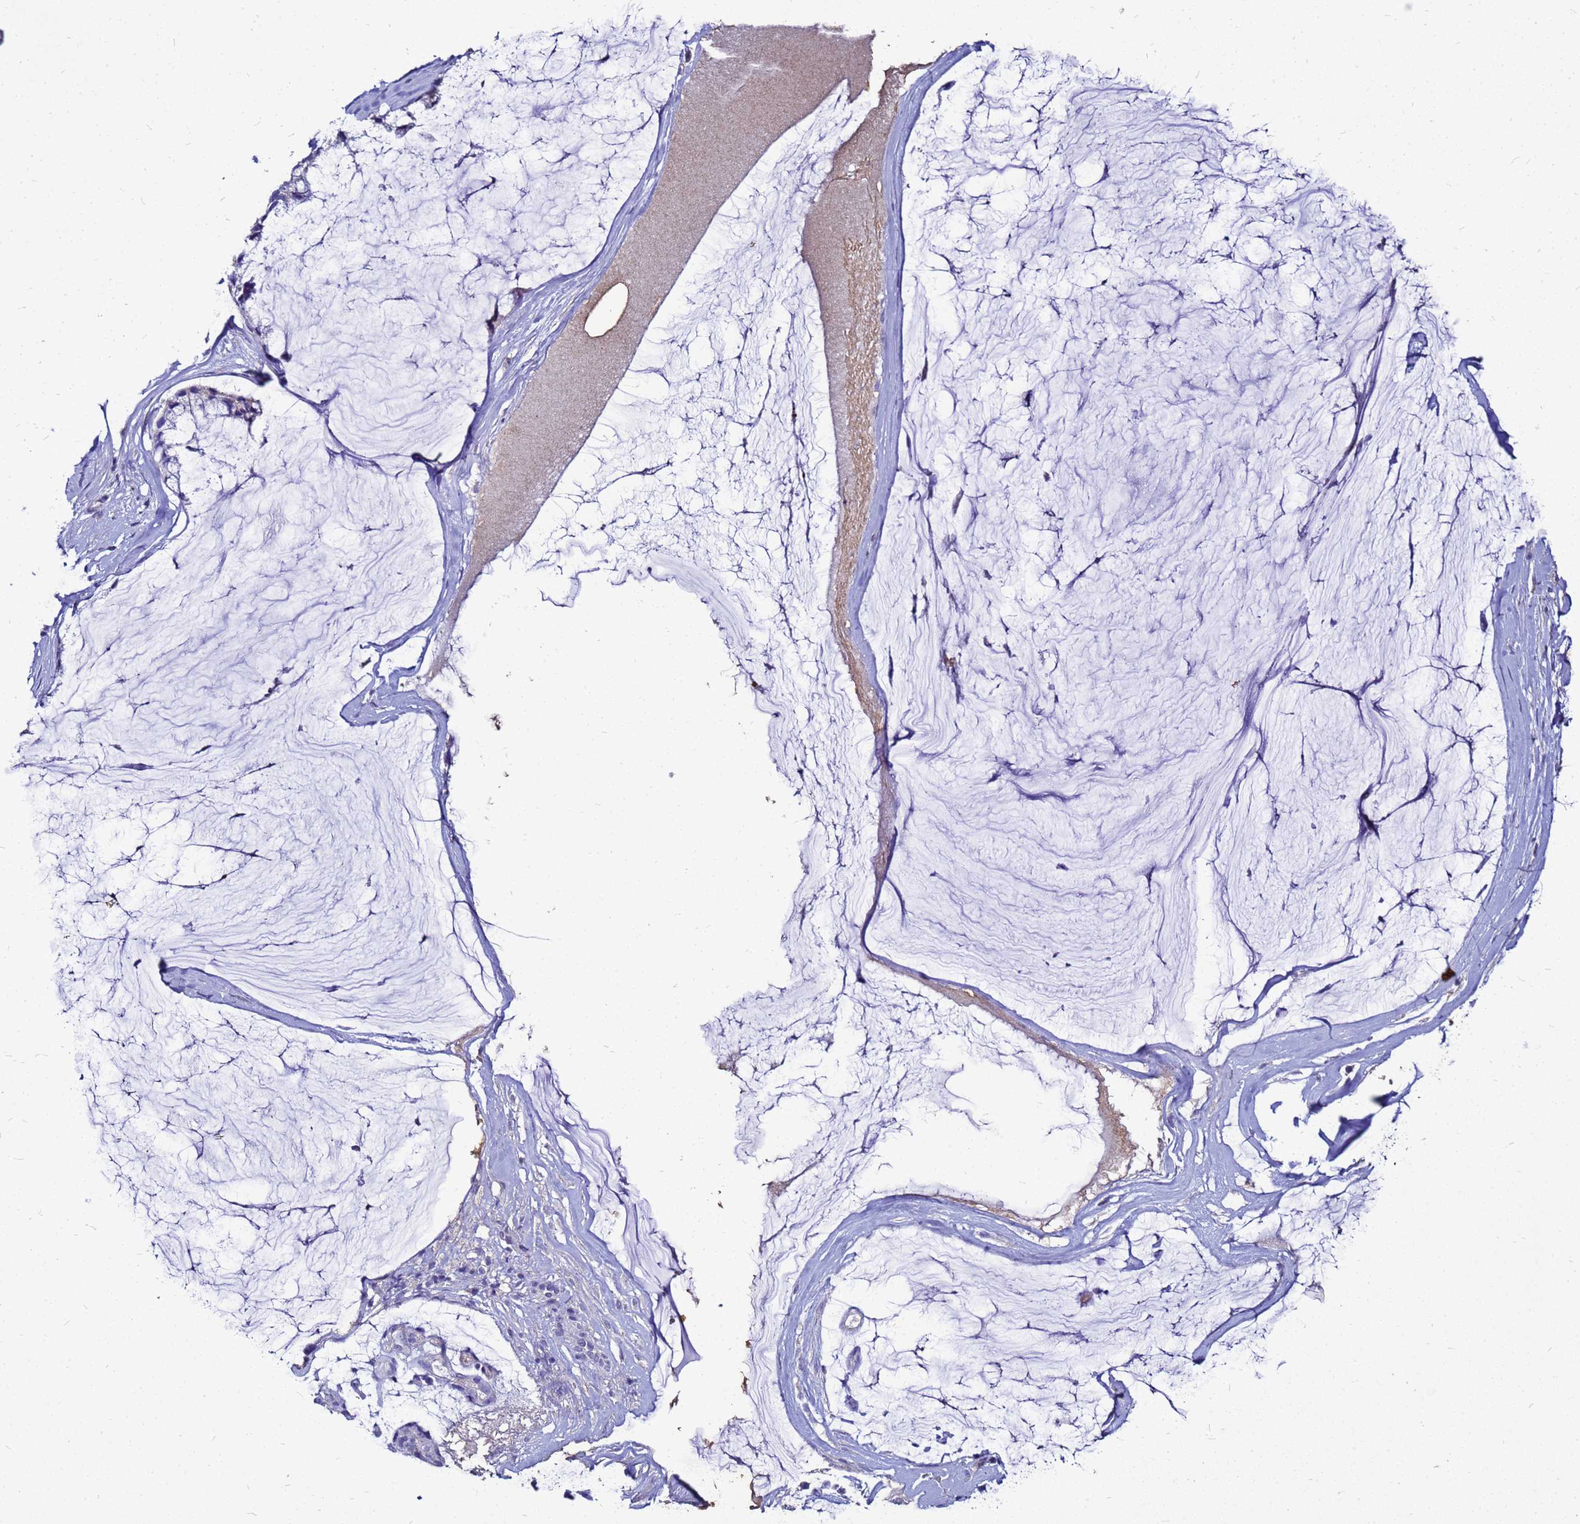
{"staining": {"intensity": "negative", "quantity": "none", "location": "none"}, "tissue": "ovarian cancer", "cell_type": "Tumor cells", "image_type": "cancer", "snomed": [{"axis": "morphology", "description": "Cystadenocarcinoma, mucinous, NOS"}, {"axis": "topography", "description": "Ovary"}], "caption": "Immunohistochemistry (IHC) micrograph of neoplastic tissue: ovarian cancer (mucinous cystadenocarcinoma) stained with DAB (3,3'-diaminobenzidine) displays no significant protein staining in tumor cells. (Stains: DAB (3,3'-diaminobenzidine) immunohistochemistry with hematoxylin counter stain, Microscopy: brightfield microscopy at high magnification).", "gene": "S100A2", "patient": {"sex": "female", "age": 39}}